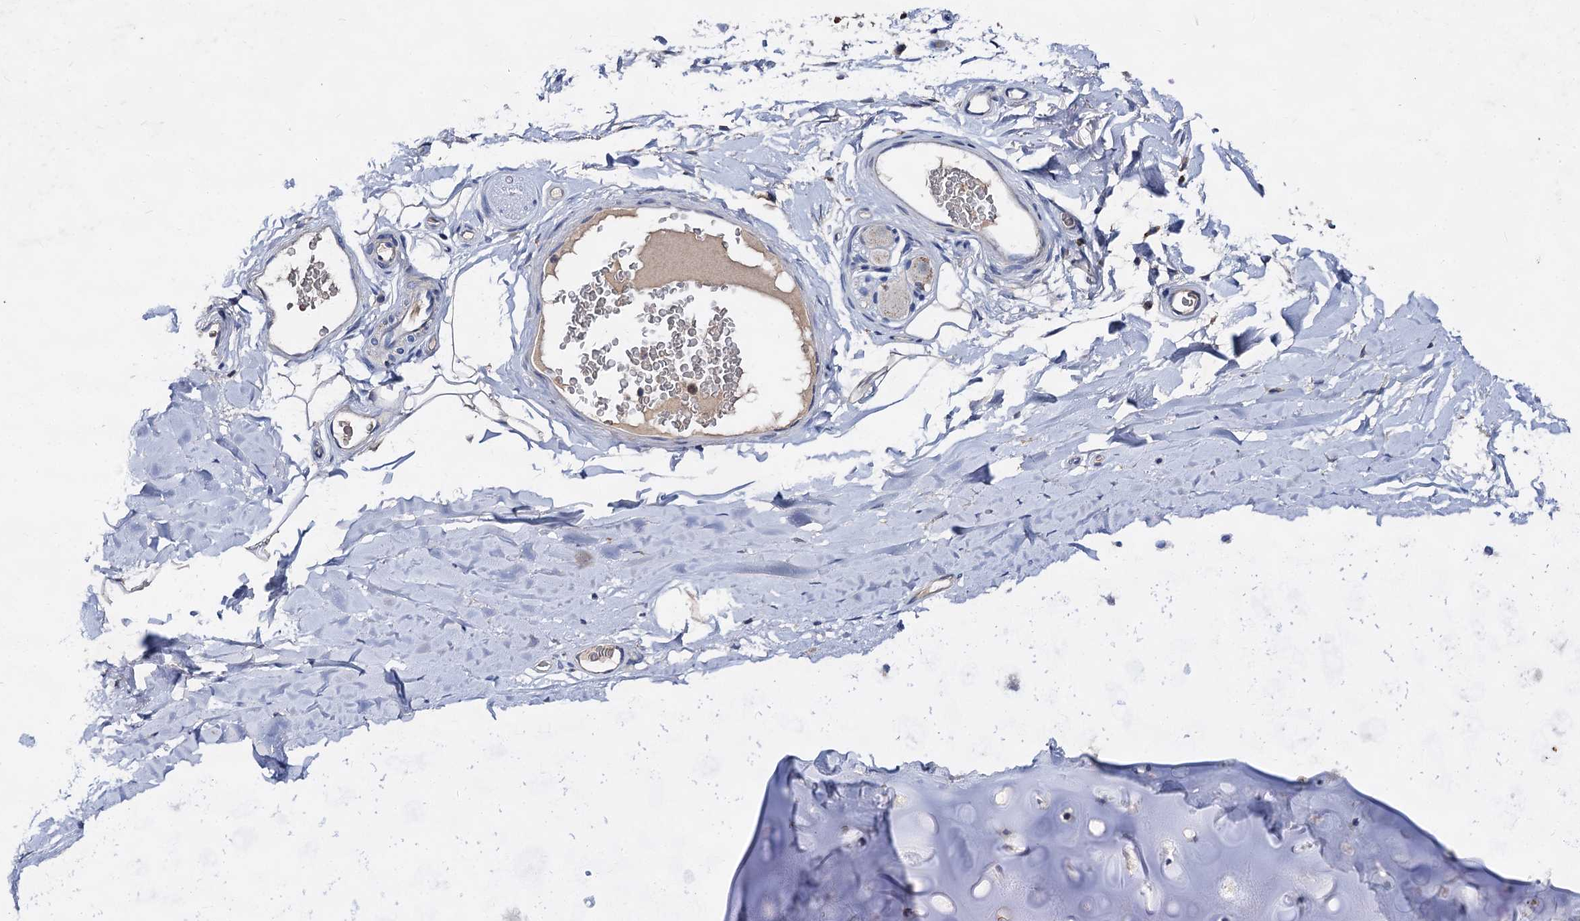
{"staining": {"intensity": "negative", "quantity": "none", "location": "none"}, "tissue": "bronchus", "cell_type": "Respiratory epithelial cells", "image_type": "normal", "snomed": [{"axis": "morphology", "description": "Normal tissue, NOS"}, {"axis": "topography", "description": "Cartilage tissue"}, {"axis": "topography", "description": "Bronchus"}], "caption": "Respiratory epithelial cells are negative for brown protein staining in unremarkable bronchus. The staining is performed using DAB brown chromogen with nuclei counter-stained in using hematoxylin.", "gene": "HVCN1", "patient": {"sex": "female", "age": 36}}